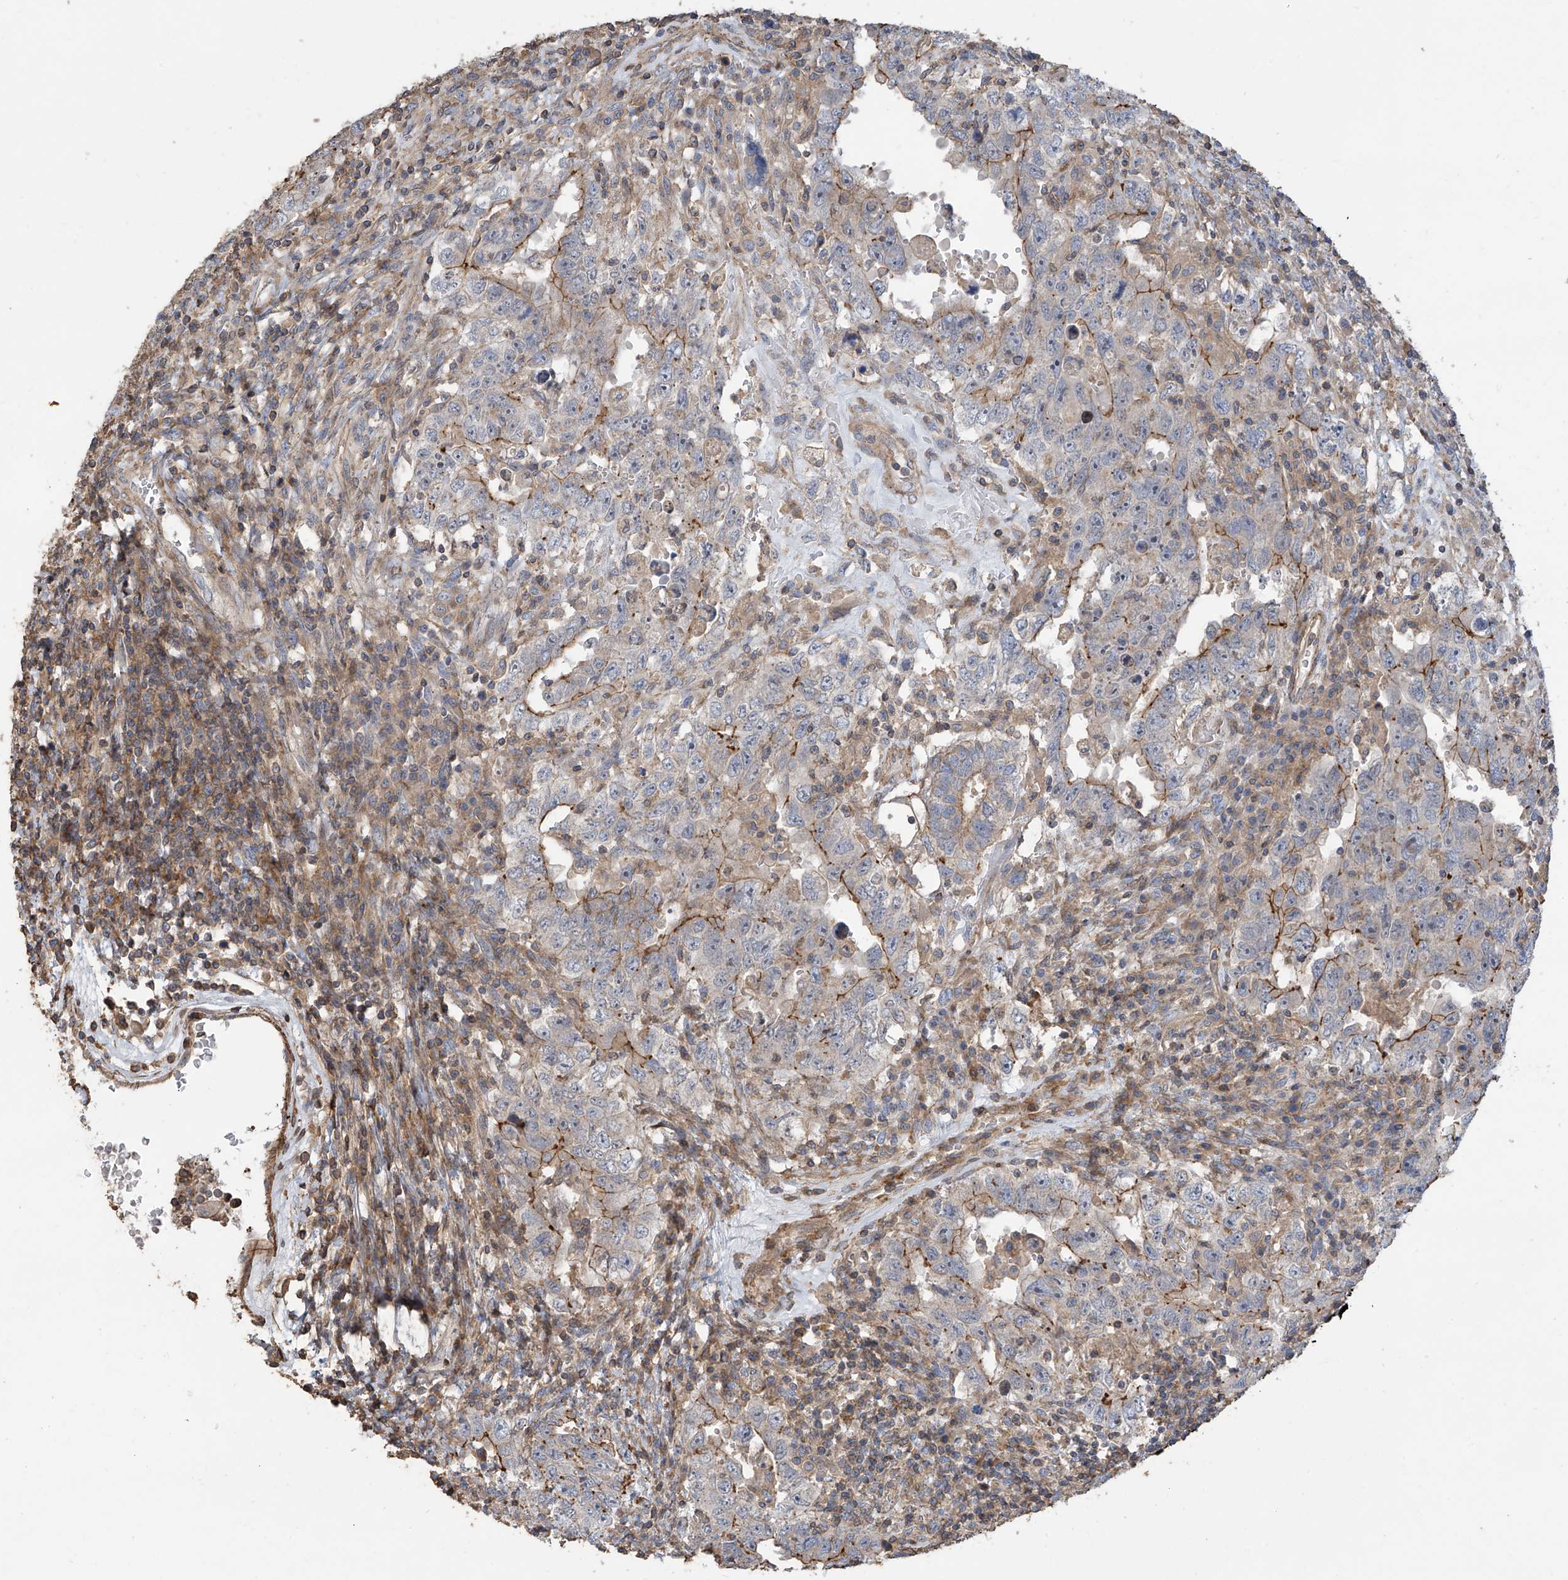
{"staining": {"intensity": "strong", "quantity": "<25%", "location": "cytoplasmic/membranous"}, "tissue": "testis cancer", "cell_type": "Tumor cells", "image_type": "cancer", "snomed": [{"axis": "morphology", "description": "Carcinoma, Embryonal, NOS"}, {"axis": "topography", "description": "Testis"}], "caption": "DAB (3,3'-diaminobenzidine) immunohistochemical staining of human testis embryonal carcinoma demonstrates strong cytoplasmic/membranous protein positivity in about <25% of tumor cells.", "gene": "SLC43A3", "patient": {"sex": "male", "age": 26}}